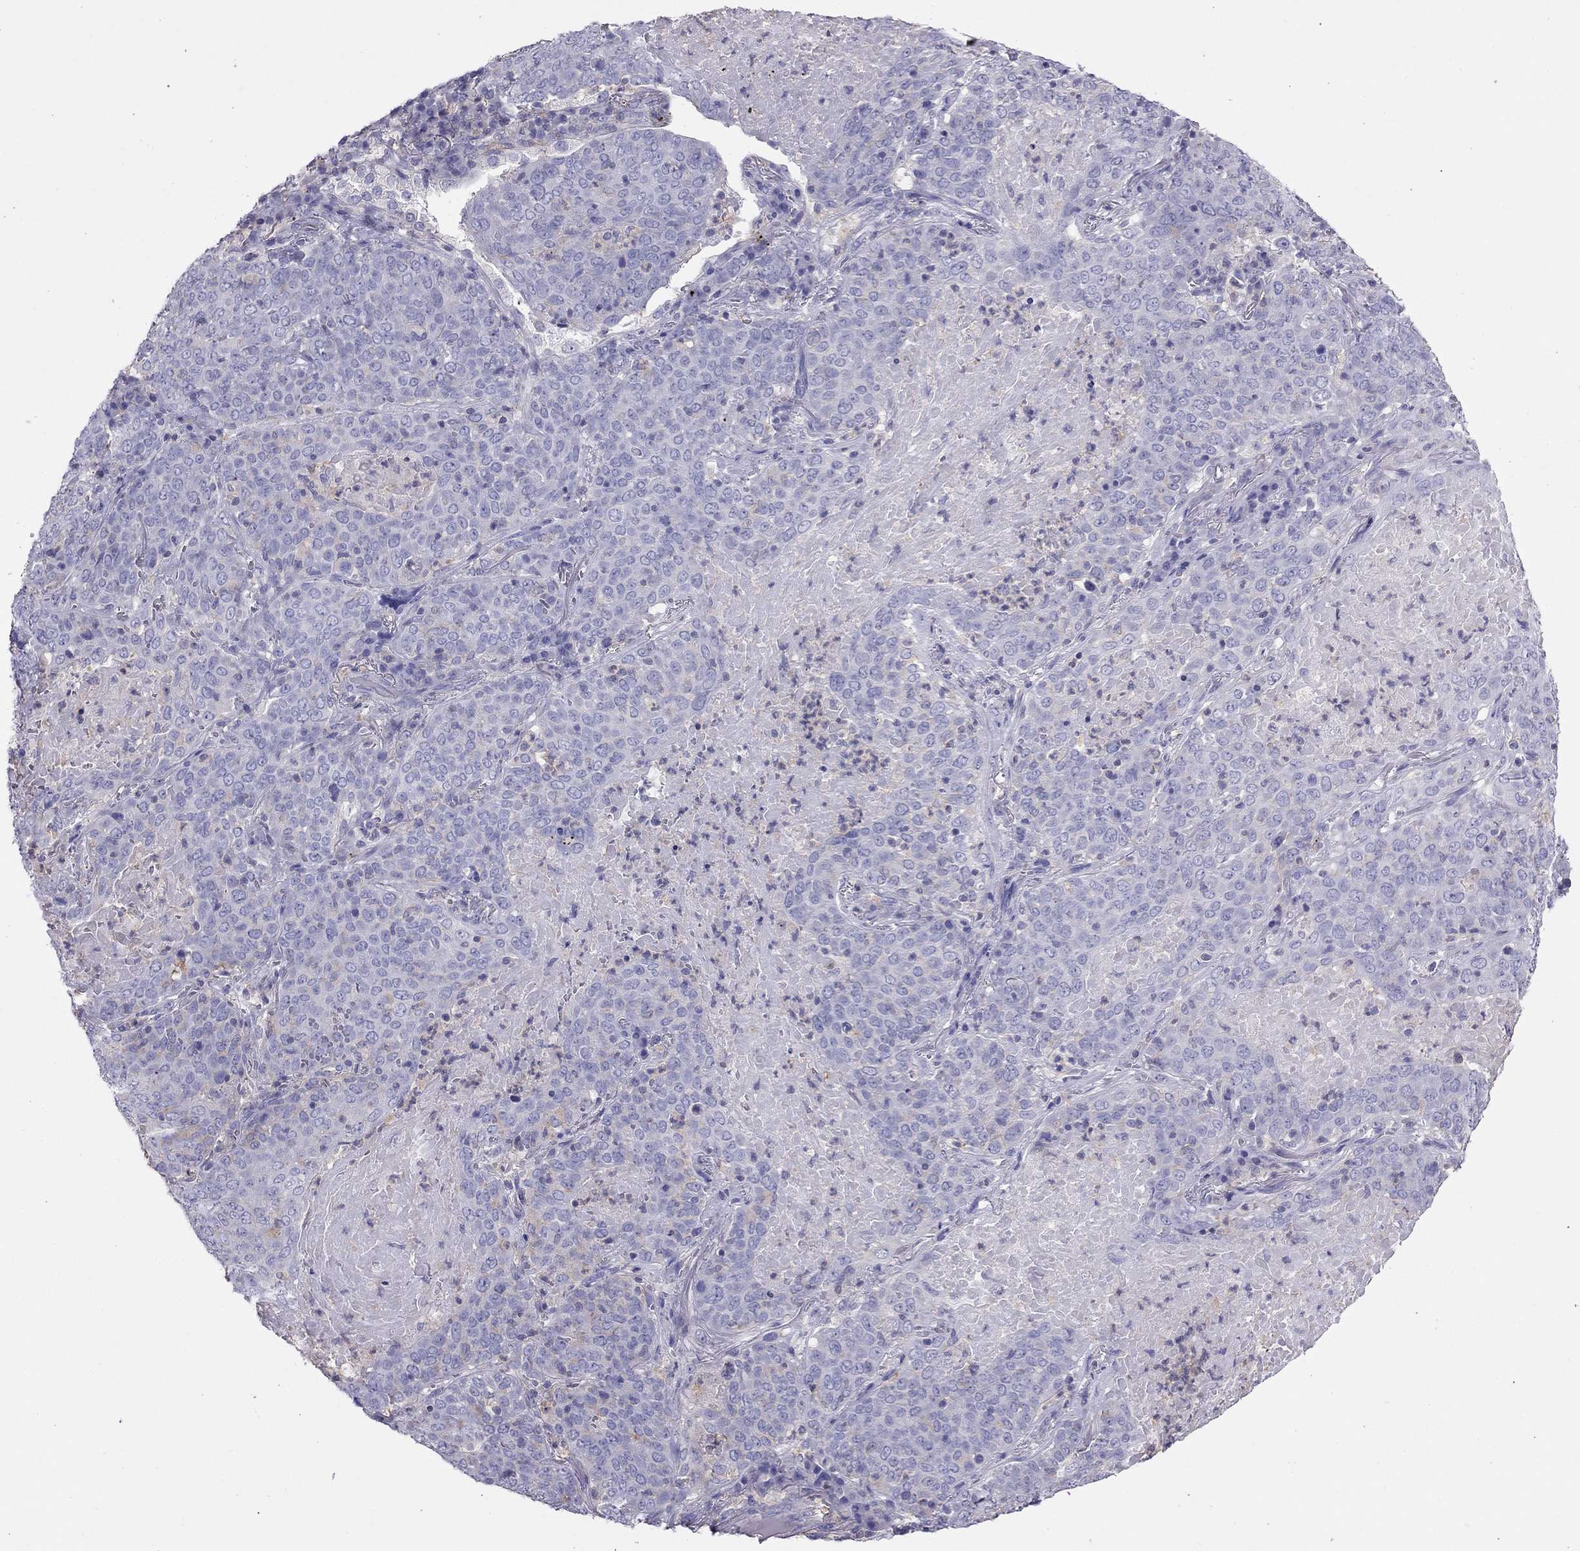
{"staining": {"intensity": "negative", "quantity": "none", "location": "none"}, "tissue": "lung cancer", "cell_type": "Tumor cells", "image_type": "cancer", "snomed": [{"axis": "morphology", "description": "Squamous cell carcinoma, NOS"}, {"axis": "topography", "description": "Lung"}], "caption": "Histopathology image shows no significant protein staining in tumor cells of squamous cell carcinoma (lung). (IHC, brightfield microscopy, high magnification).", "gene": "TEX22", "patient": {"sex": "male", "age": 82}}